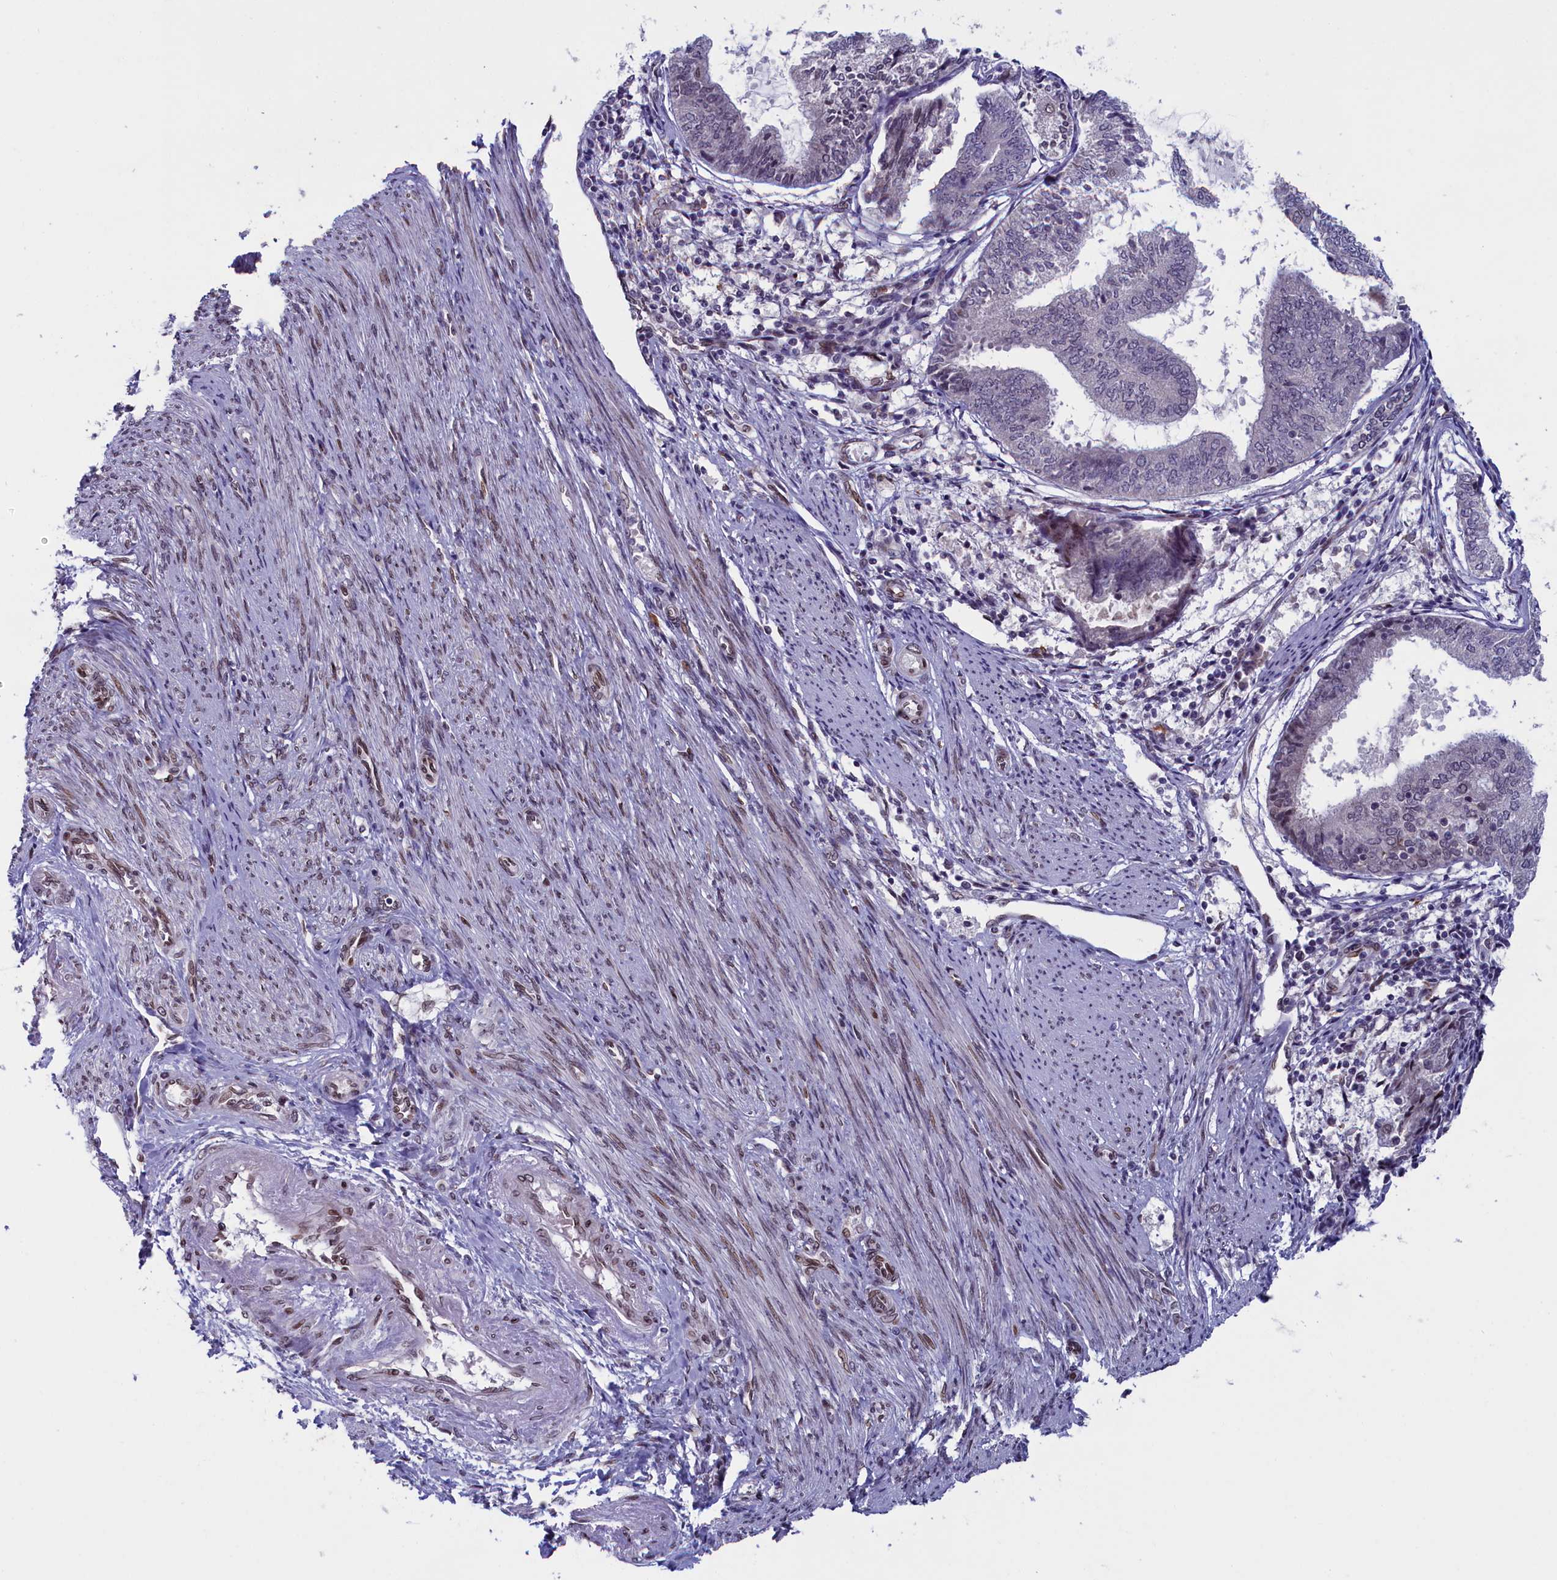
{"staining": {"intensity": "negative", "quantity": "none", "location": "none"}, "tissue": "endometrial cancer", "cell_type": "Tumor cells", "image_type": "cancer", "snomed": [{"axis": "morphology", "description": "Adenocarcinoma, NOS"}, {"axis": "topography", "description": "Endometrium"}], "caption": "Immunohistochemistry of adenocarcinoma (endometrial) shows no staining in tumor cells. (Brightfield microscopy of DAB immunohistochemistry (IHC) at high magnification).", "gene": "GPSM1", "patient": {"sex": "female", "age": 81}}